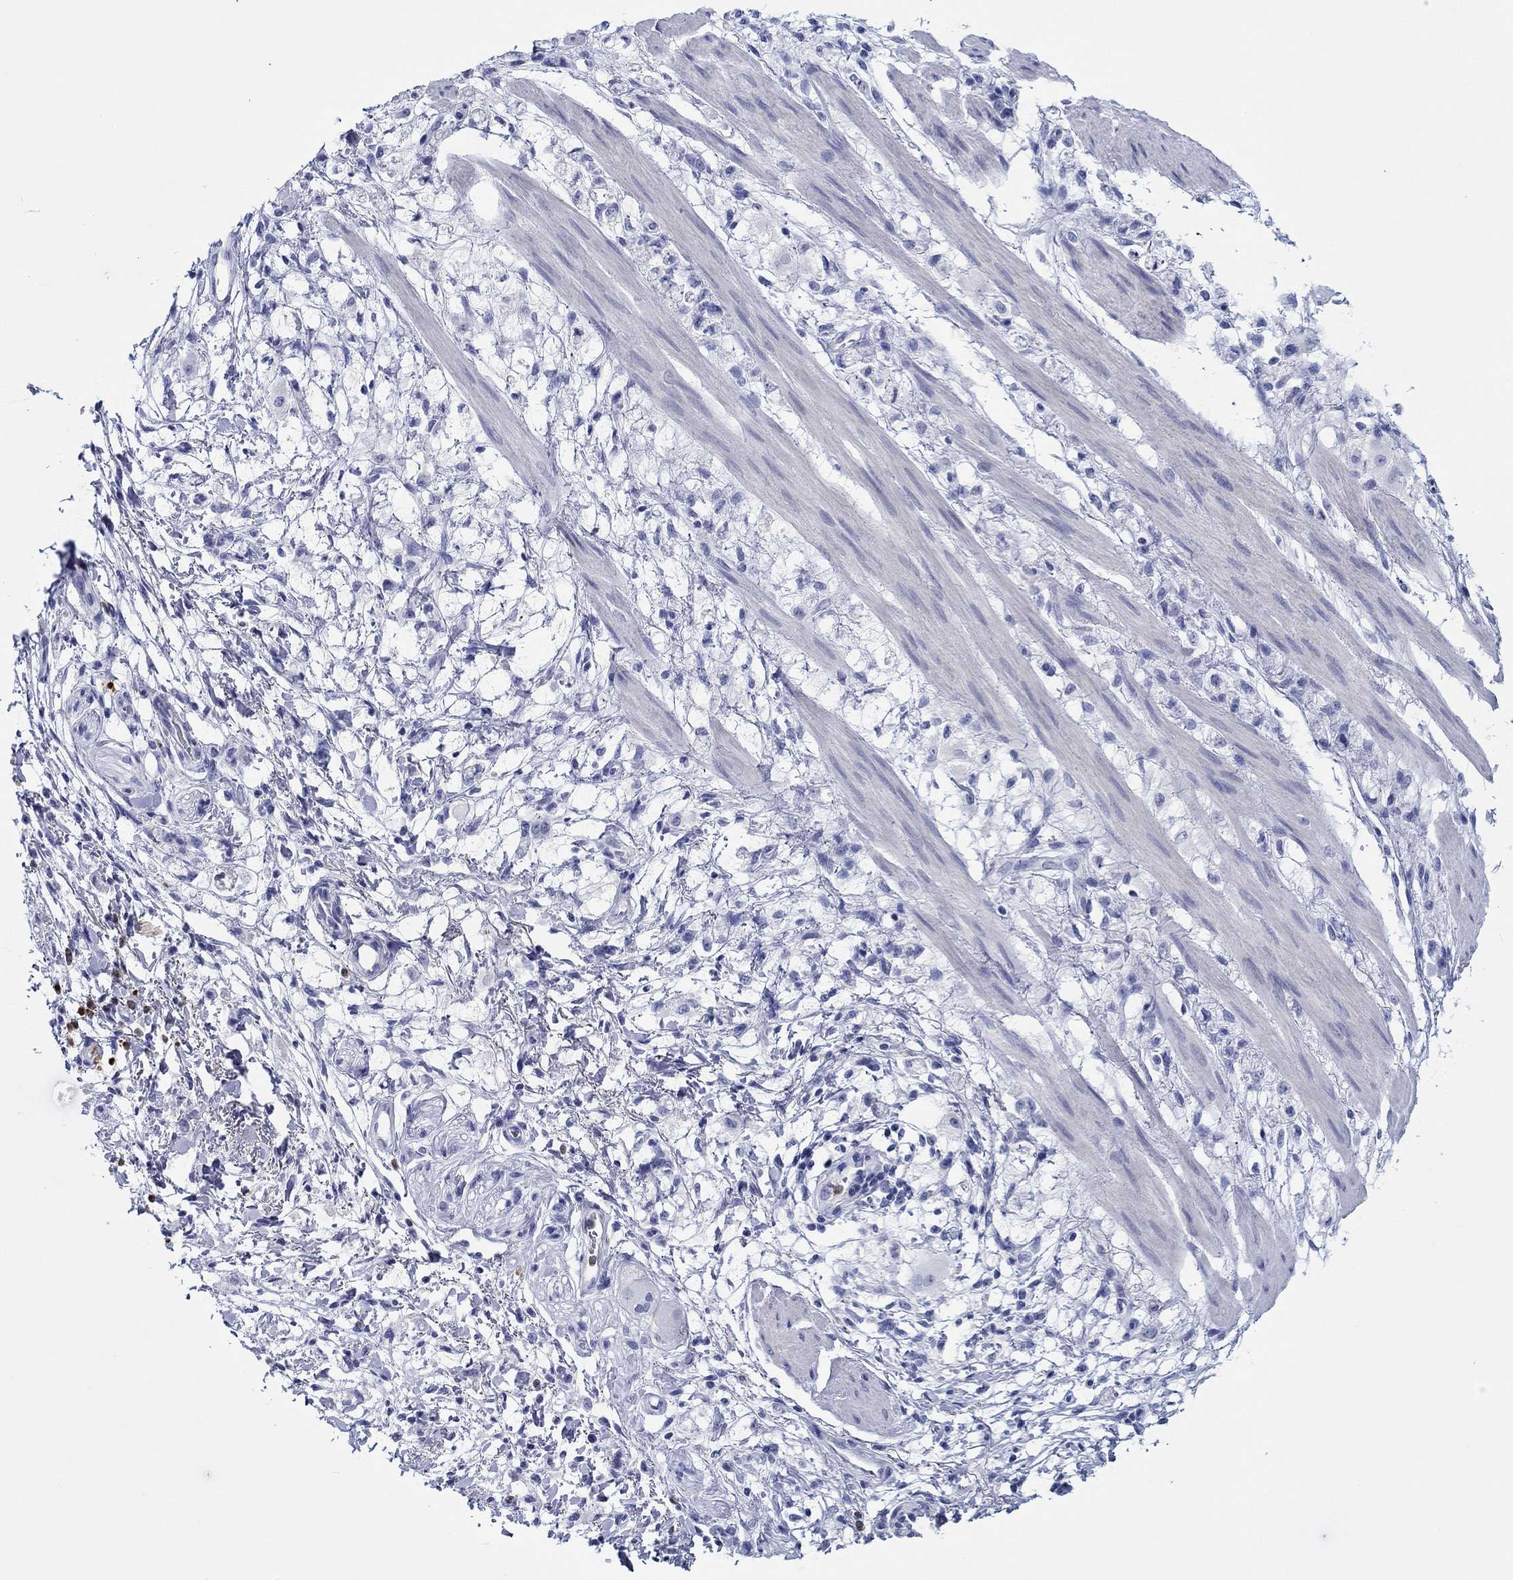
{"staining": {"intensity": "negative", "quantity": "none", "location": "none"}, "tissue": "stomach cancer", "cell_type": "Tumor cells", "image_type": "cancer", "snomed": [{"axis": "morphology", "description": "Adenocarcinoma, NOS"}, {"axis": "topography", "description": "Stomach"}], "caption": "A high-resolution histopathology image shows IHC staining of stomach cancer (adenocarcinoma), which exhibits no significant staining in tumor cells. Brightfield microscopy of immunohistochemistry stained with DAB (brown) and hematoxylin (blue), captured at high magnification.", "gene": "EPX", "patient": {"sex": "female", "age": 60}}